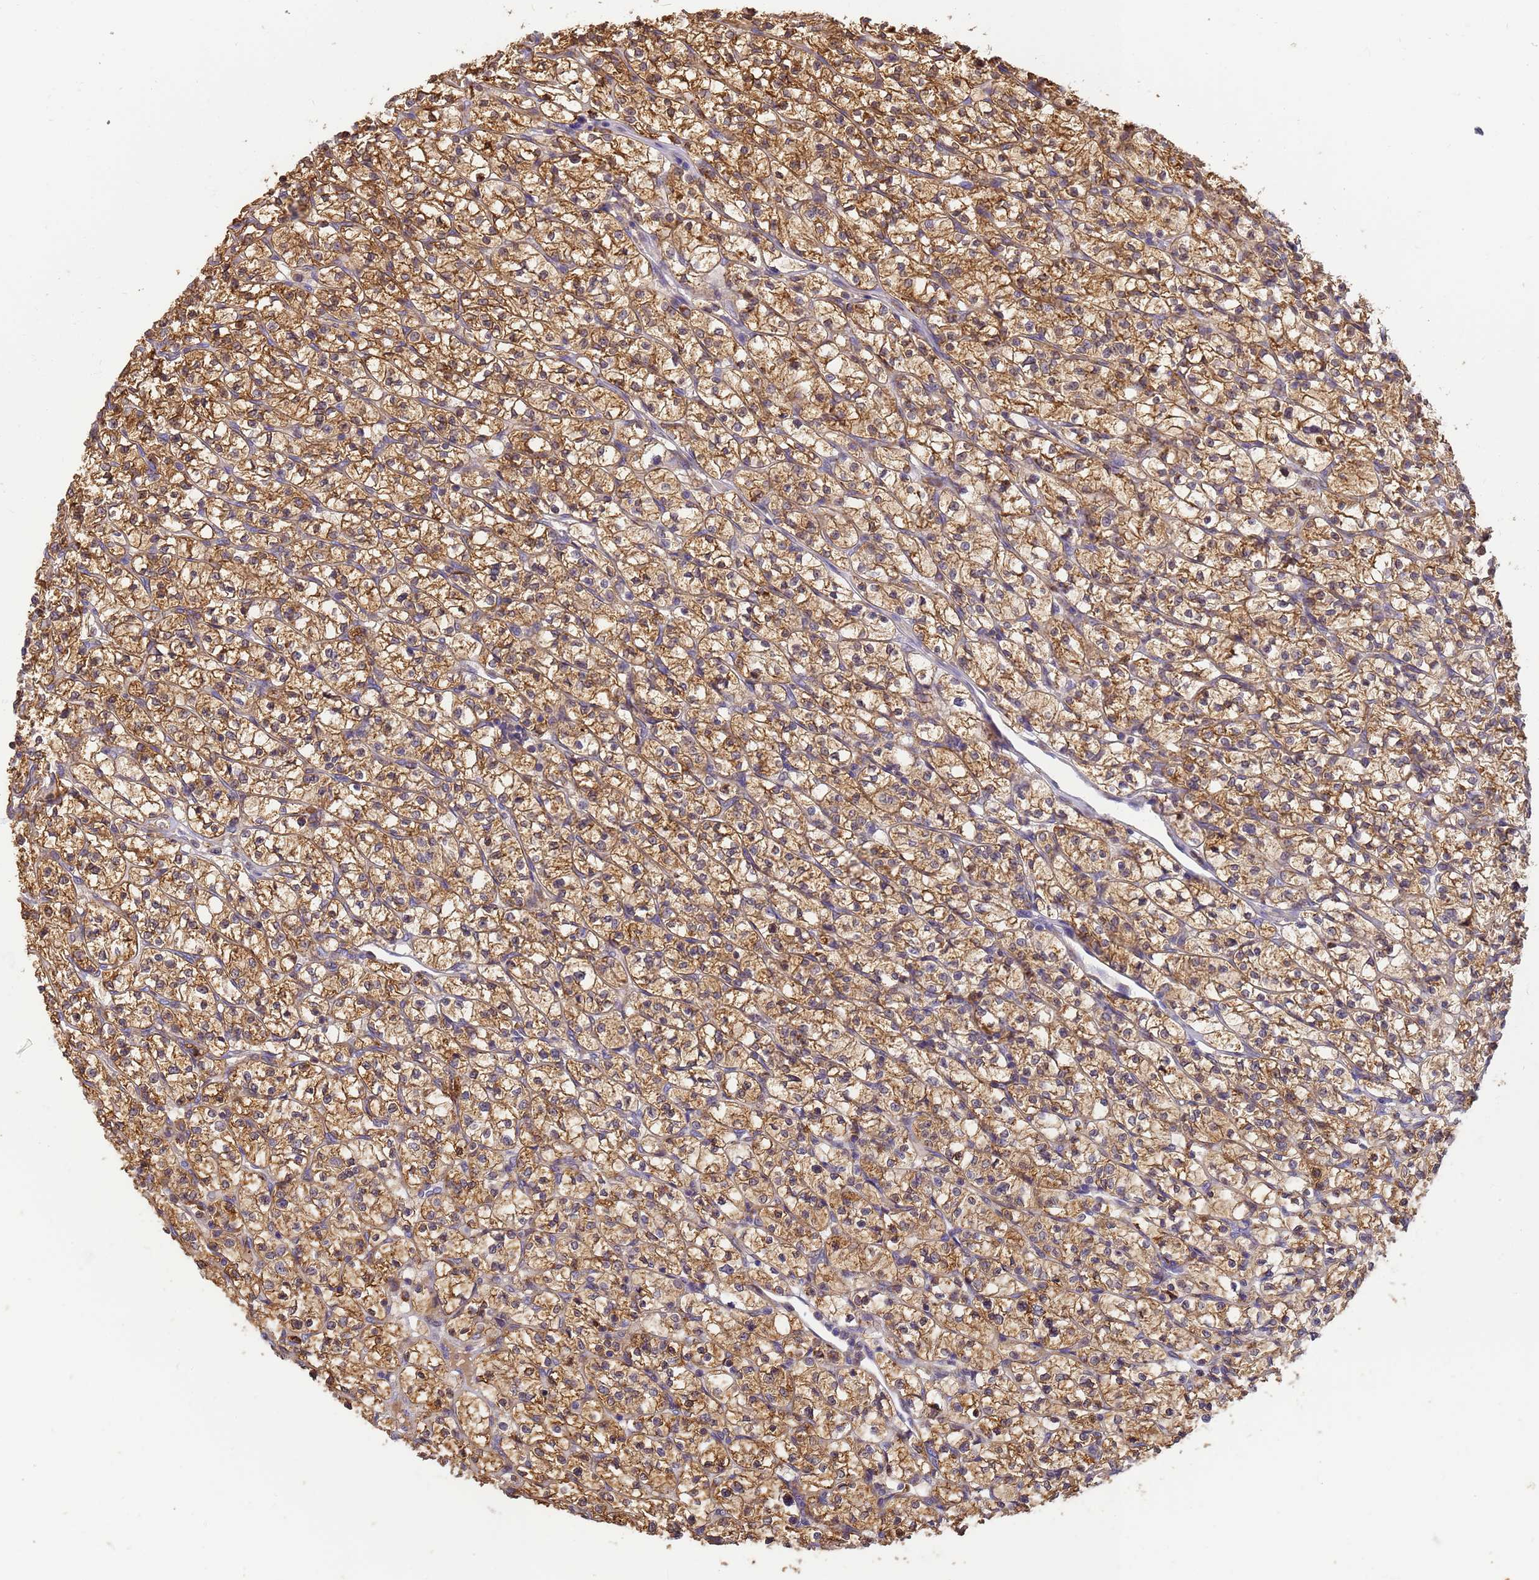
{"staining": {"intensity": "strong", "quantity": ">75%", "location": "cytoplasmic/membranous"}, "tissue": "renal cancer", "cell_type": "Tumor cells", "image_type": "cancer", "snomed": [{"axis": "morphology", "description": "Adenocarcinoma, NOS"}, {"axis": "topography", "description": "Kidney"}], "caption": "IHC staining of renal cancer (adenocarcinoma), which displays high levels of strong cytoplasmic/membranous positivity in approximately >75% of tumor cells indicating strong cytoplasmic/membranous protein staining. The staining was performed using DAB (brown) for protein detection and nuclei were counterstained in hematoxylin (blue).", "gene": "M6PR", "patient": {"sex": "female", "age": 64}}